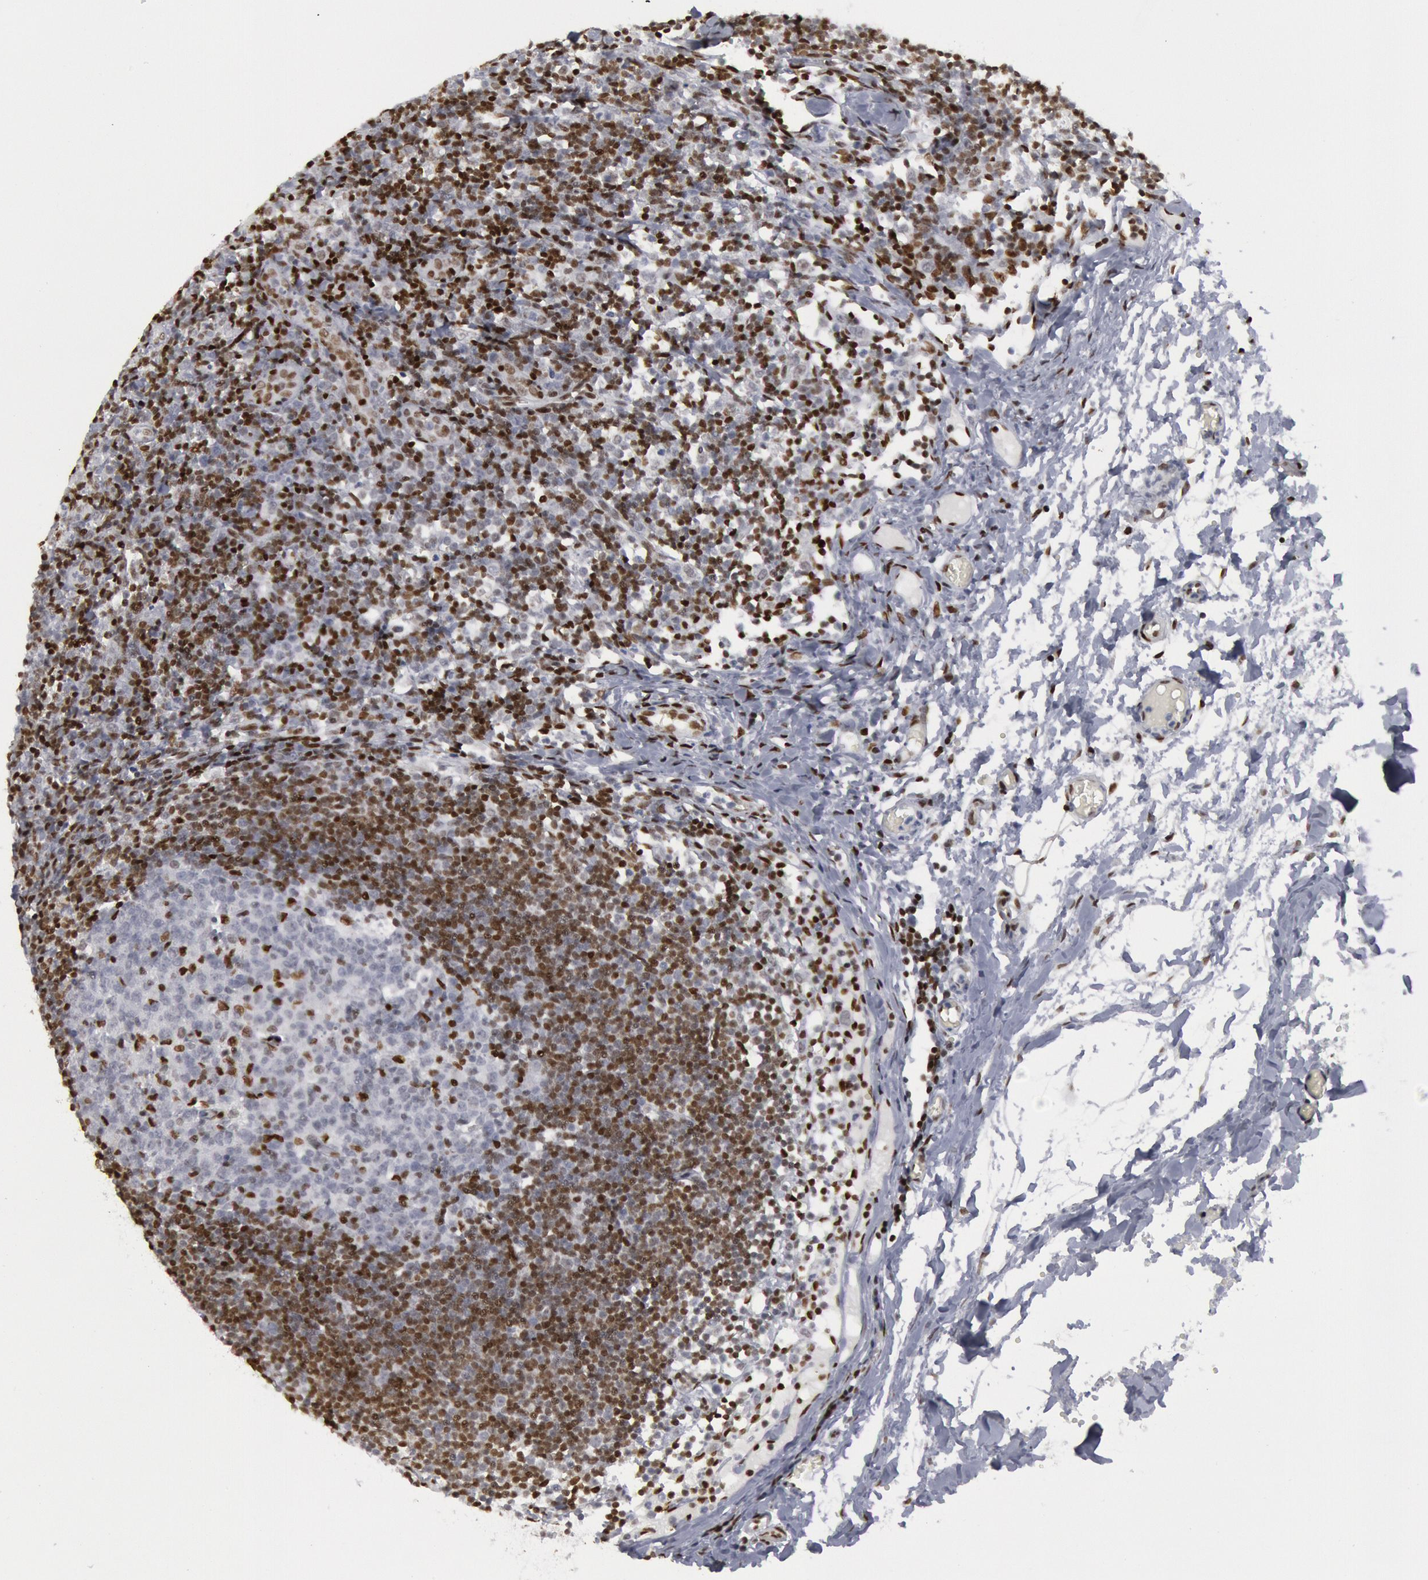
{"staining": {"intensity": "moderate", "quantity": "<25%", "location": "nuclear"}, "tissue": "lymph node", "cell_type": "Germinal center cells", "image_type": "normal", "snomed": [{"axis": "morphology", "description": "Normal tissue, NOS"}, {"axis": "morphology", "description": "Inflammation, NOS"}, {"axis": "topography", "description": "Lymph node"}, {"axis": "topography", "description": "Salivary gland"}], "caption": "This micrograph displays immunohistochemistry staining of unremarkable human lymph node, with low moderate nuclear expression in approximately <25% of germinal center cells.", "gene": "MECP2", "patient": {"sex": "male", "age": 3}}